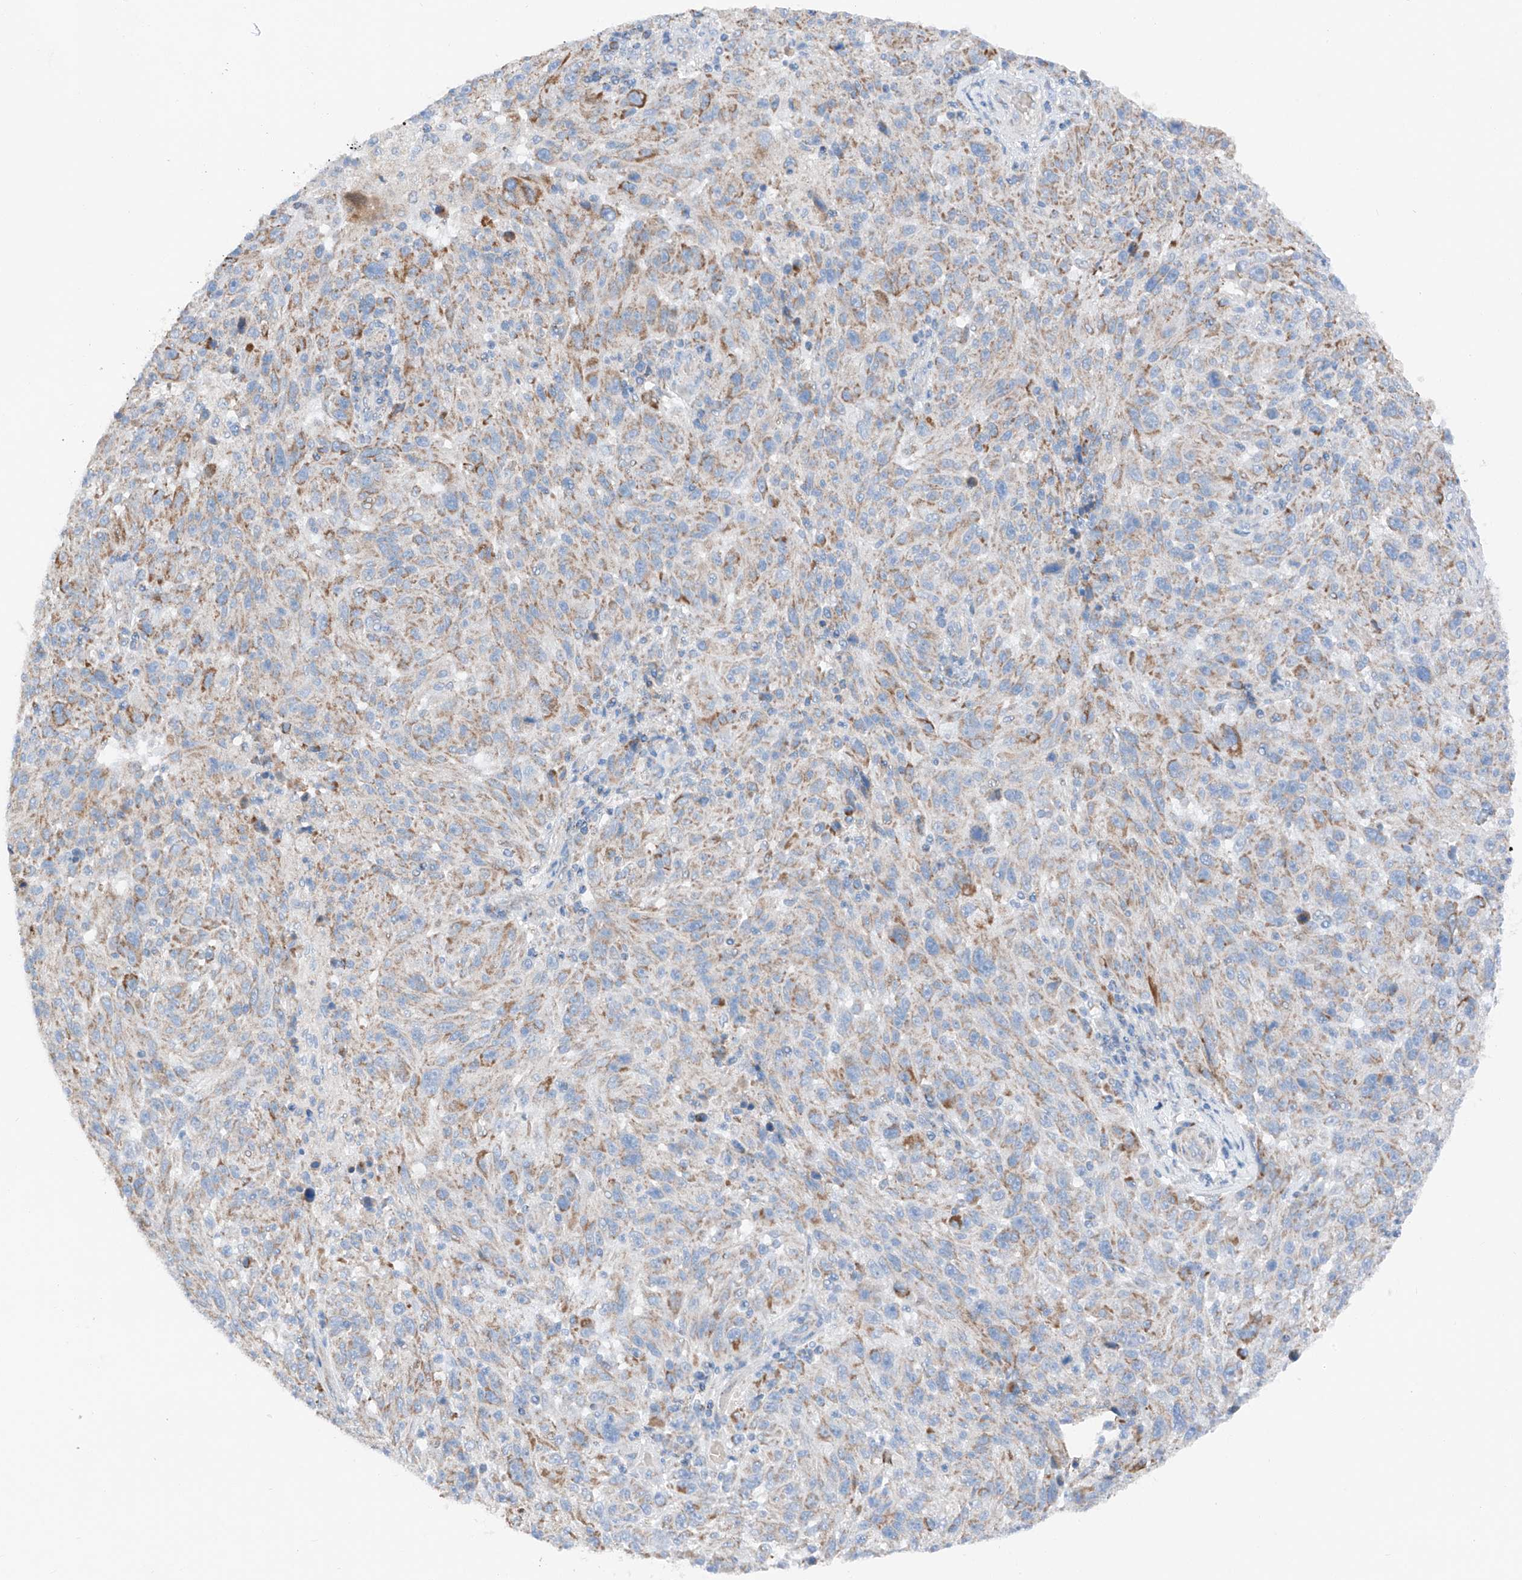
{"staining": {"intensity": "strong", "quantity": "<25%", "location": "cytoplasmic/membranous"}, "tissue": "melanoma", "cell_type": "Tumor cells", "image_type": "cancer", "snomed": [{"axis": "morphology", "description": "Malignant melanoma, NOS"}, {"axis": "topography", "description": "Skin"}], "caption": "Malignant melanoma tissue shows strong cytoplasmic/membranous positivity in approximately <25% of tumor cells", "gene": "MRAP", "patient": {"sex": "male", "age": 53}}